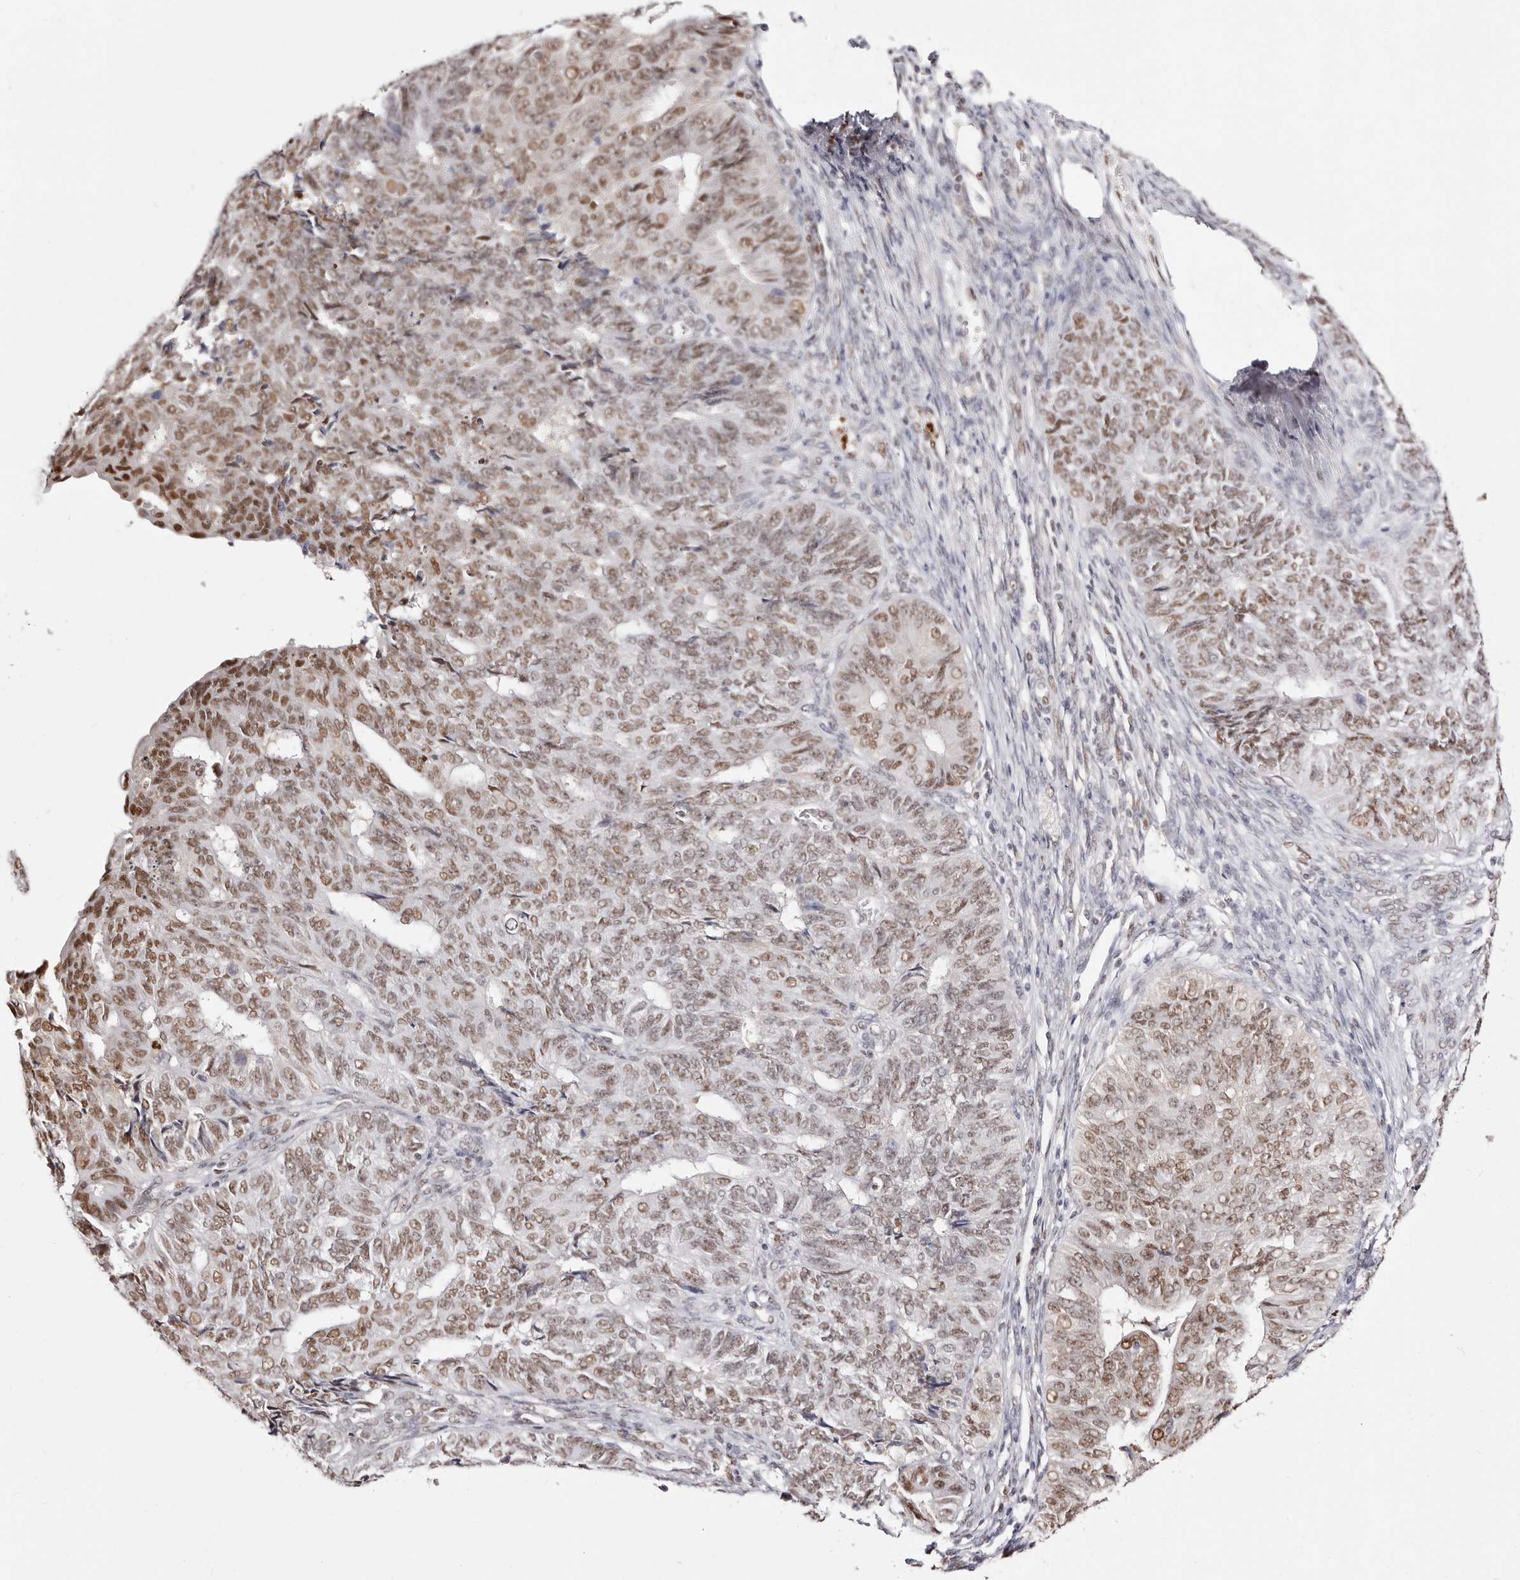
{"staining": {"intensity": "moderate", "quantity": ">75%", "location": "nuclear"}, "tissue": "endometrial cancer", "cell_type": "Tumor cells", "image_type": "cancer", "snomed": [{"axis": "morphology", "description": "Adenocarcinoma, NOS"}, {"axis": "topography", "description": "Endometrium"}], "caption": "A histopathology image showing moderate nuclear staining in about >75% of tumor cells in endometrial cancer (adenocarcinoma), as visualized by brown immunohistochemical staining.", "gene": "TKT", "patient": {"sex": "female", "age": 32}}